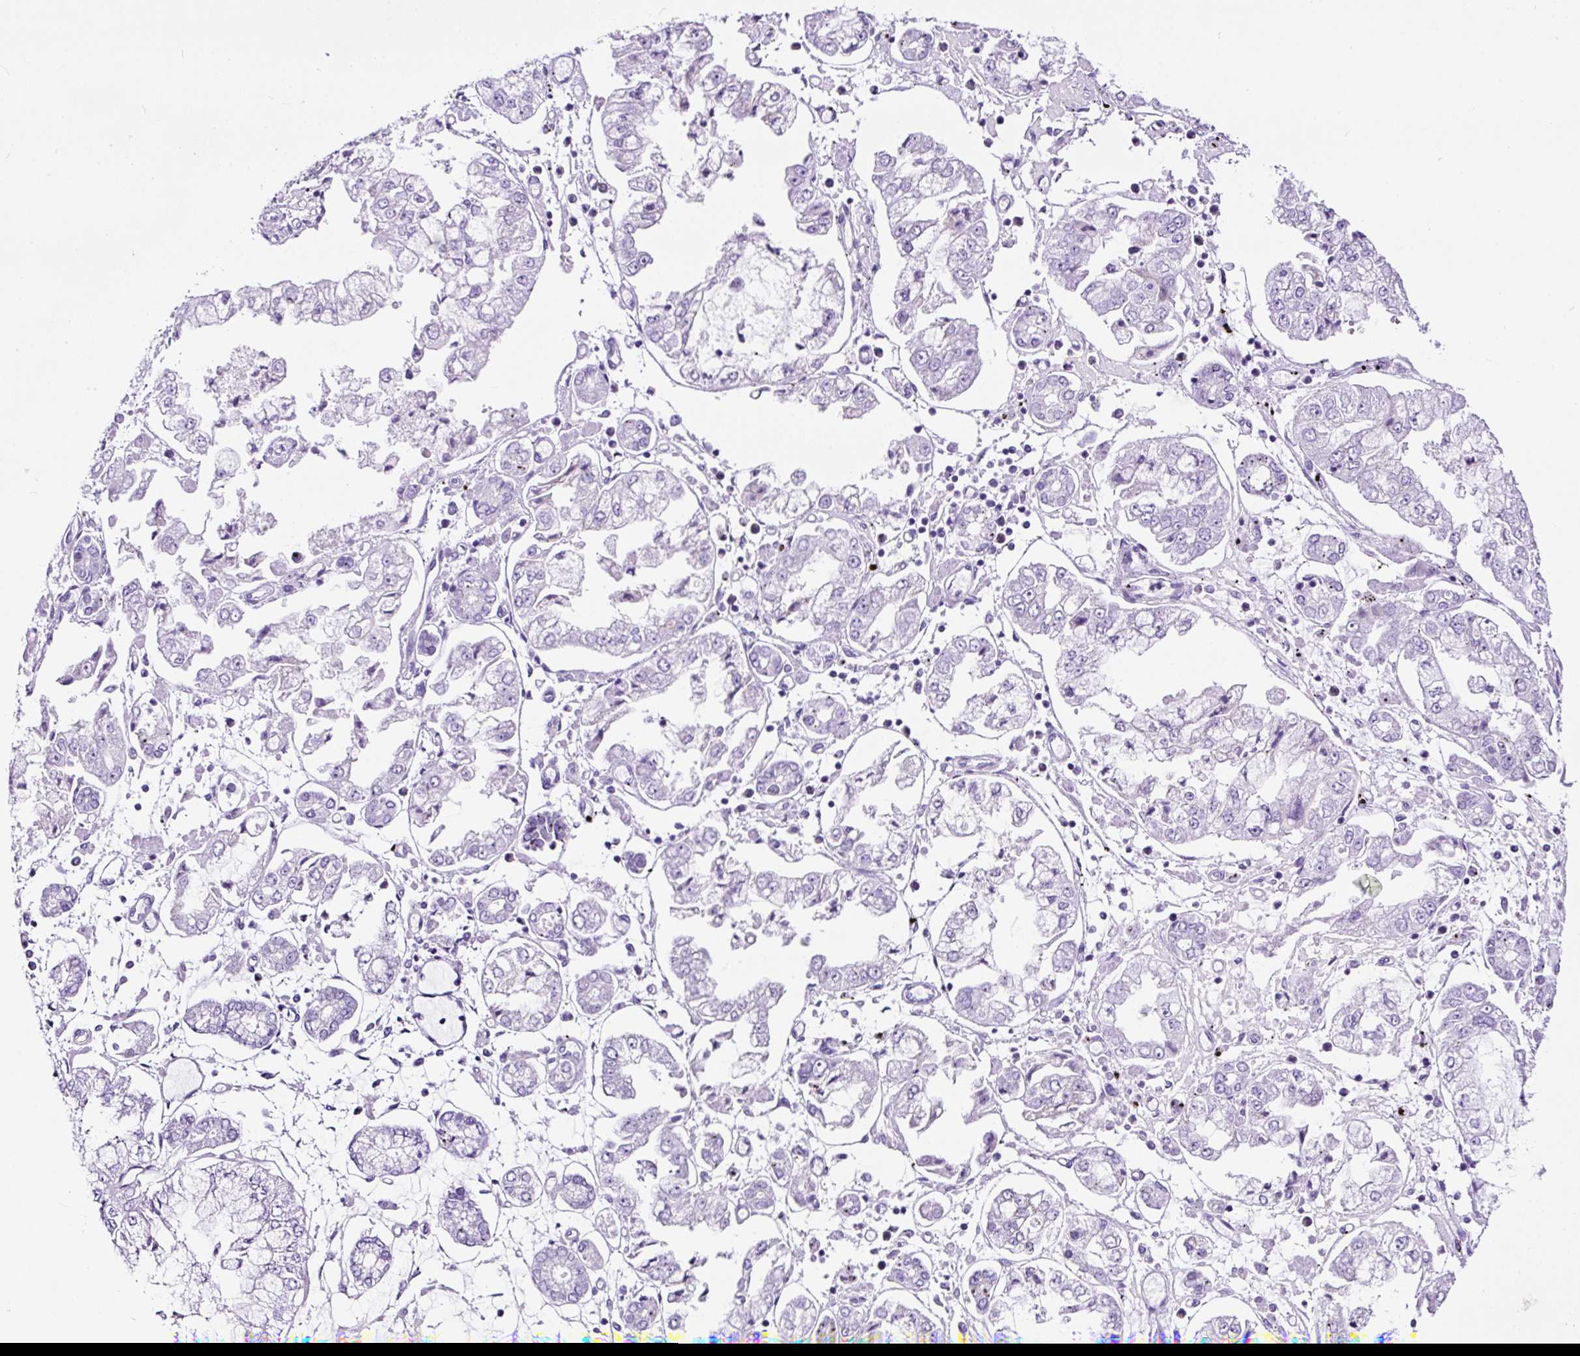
{"staining": {"intensity": "negative", "quantity": "none", "location": "none"}, "tissue": "stomach cancer", "cell_type": "Tumor cells", "image_type": "cancer", "snomed": [{"axis": "morphology", "description": "Adenocarcinoma, NOS"}, {"axis": "topography", "description": "Stomach"}], "caption": "Adenocarcinoma (stomach) was stained to show a protein in brown. There is no significant positivity in tumor cells.", "gene": "STOX2", "patient": {"sex": "male", "age": 76}}